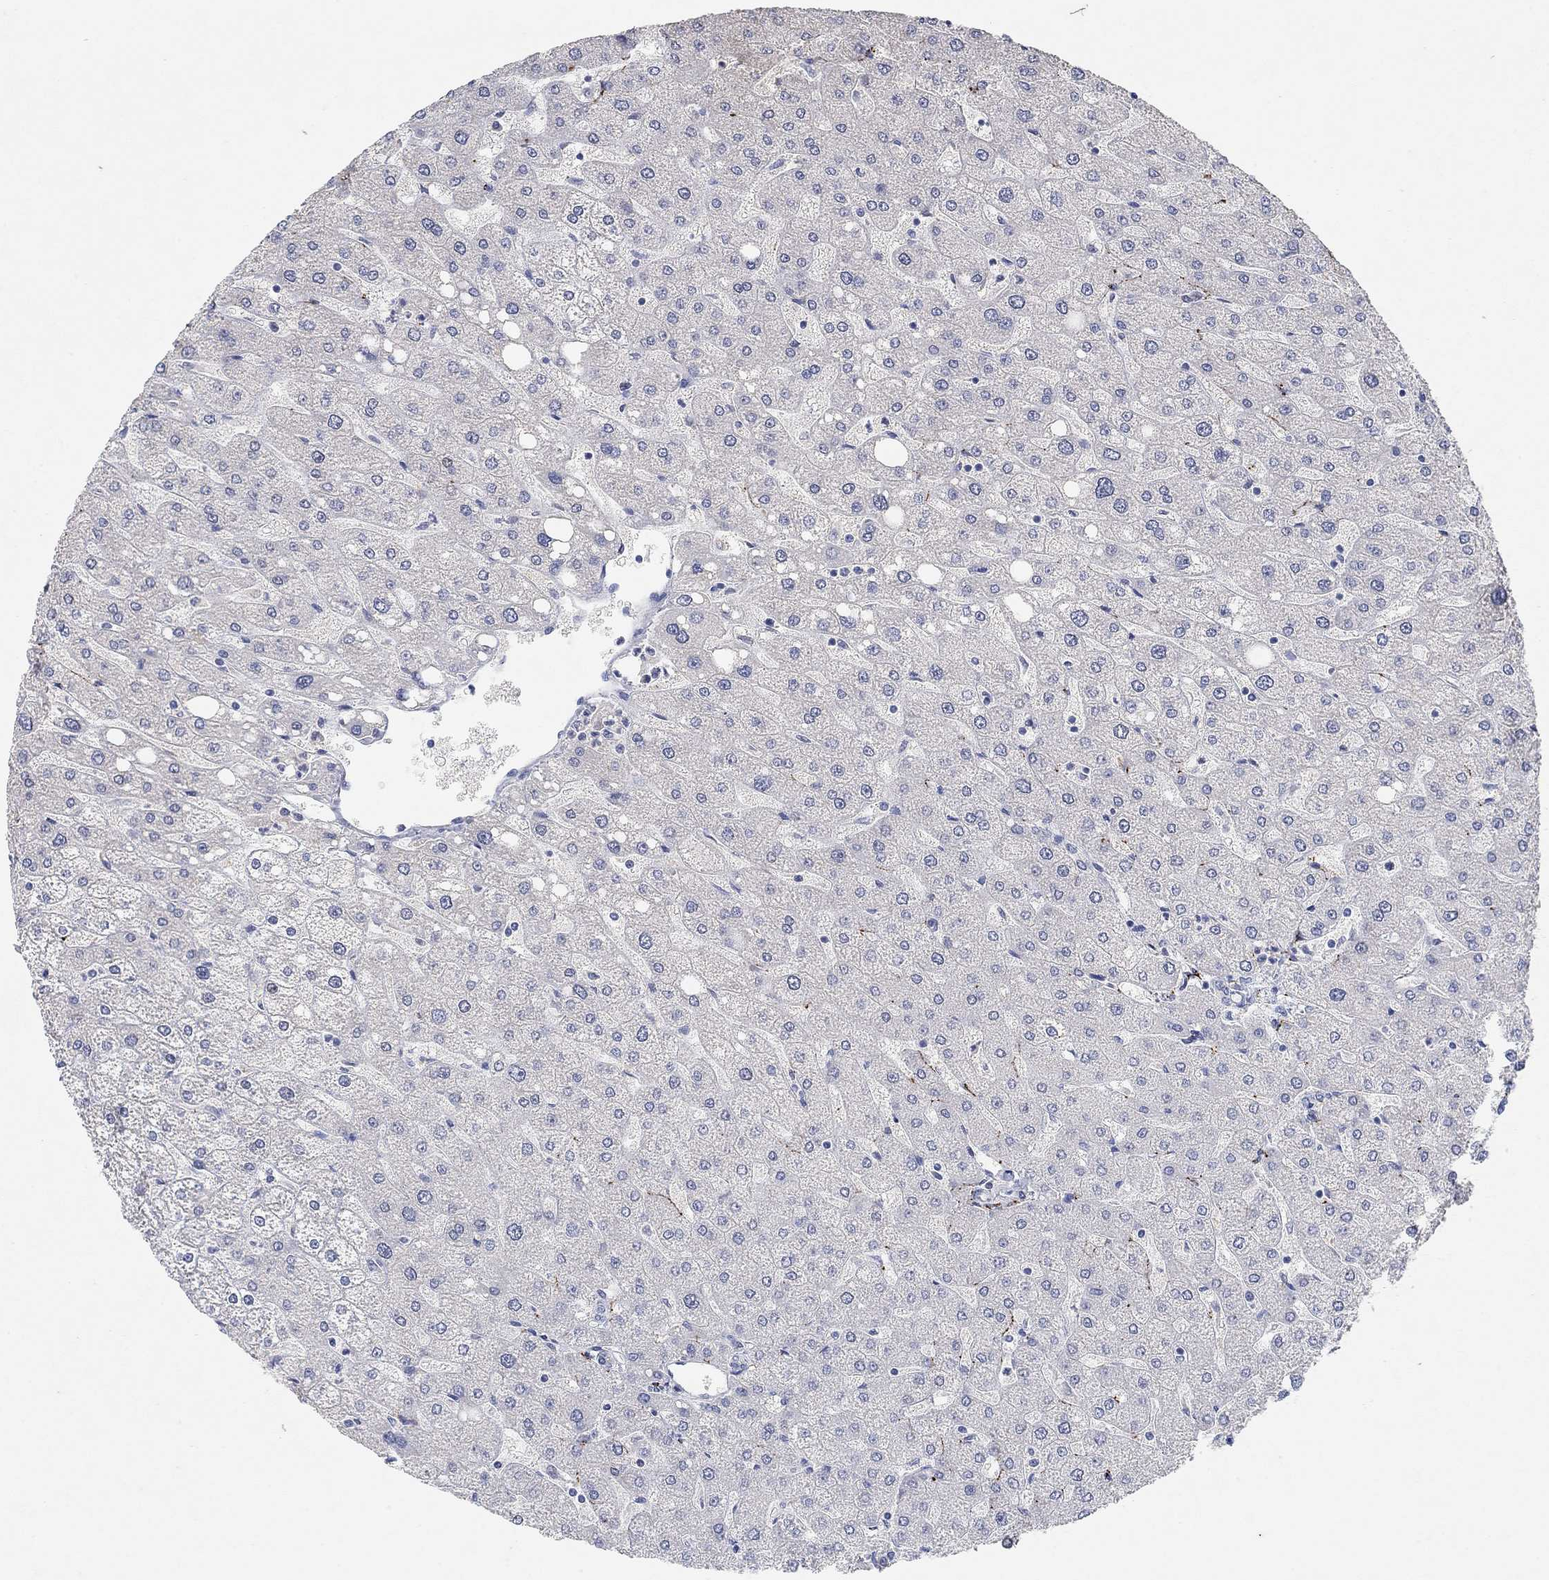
{"staining": {"intensity": "negative", "quantity": "none", "location": "none"}, "tissue": "liver", "cell_type": "Cholangiocytes", "image_type": "normal", "snomed": [{"axis": "morphology", "description": "Normal tissue, NOS"}, {"axis": "topography", "description": "Liver"}], "caption": "Immunohistochemical staining of normal human liver demonstrates no significant staining in cholangiocytes. (DAB immunohistochemistry (IHC) with hematoxylin counter stain).", "gene": "VAT1L", "patient": {"sex": "male", "age": 67}}